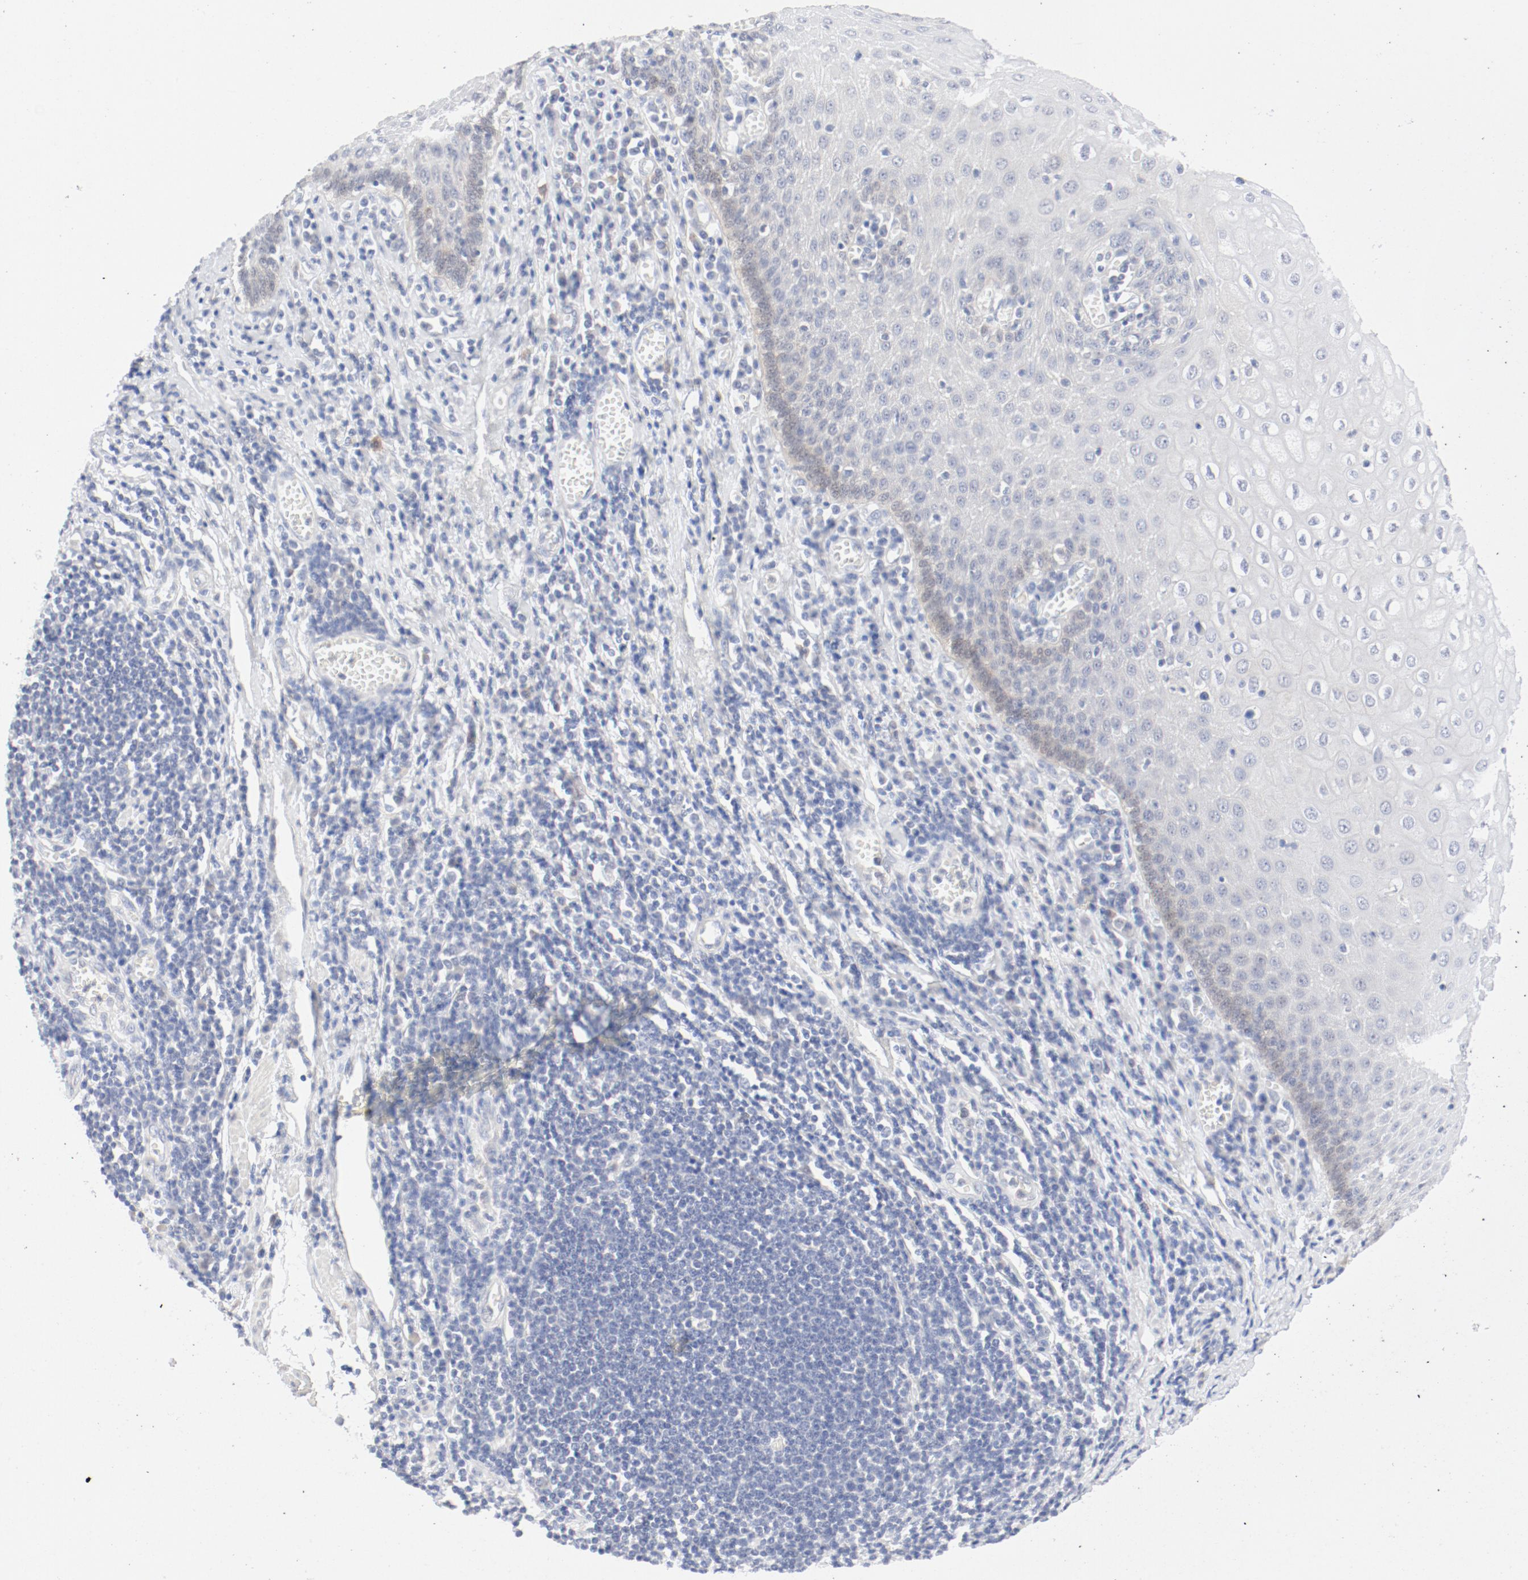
{"staining": {"intensity": "negative", "quantity": "none", "location": "none"}, "tissue": "esophagus", "cell_type": "Squamous epithelial cells", "image_type": "normal", "snomed": [{"axis": "morphology", "description": "Normal tissue, NOS"}, {"axis": "morphology", "description": "Squamous cell carcinoma, NOS"}, {"axis": "topography", "description": "Esophagus"}], "caption": "Immunohistochemistry (IHC) image of unremarkable esophagus: human esophagus stained with DAB displays no significant protein staining in squamous epithelial cells. (Immunohistochemistry, brightfield microscopy, high magnification).", "gene": "PGM1", "patient": {"sex": "male", "age": 65}}